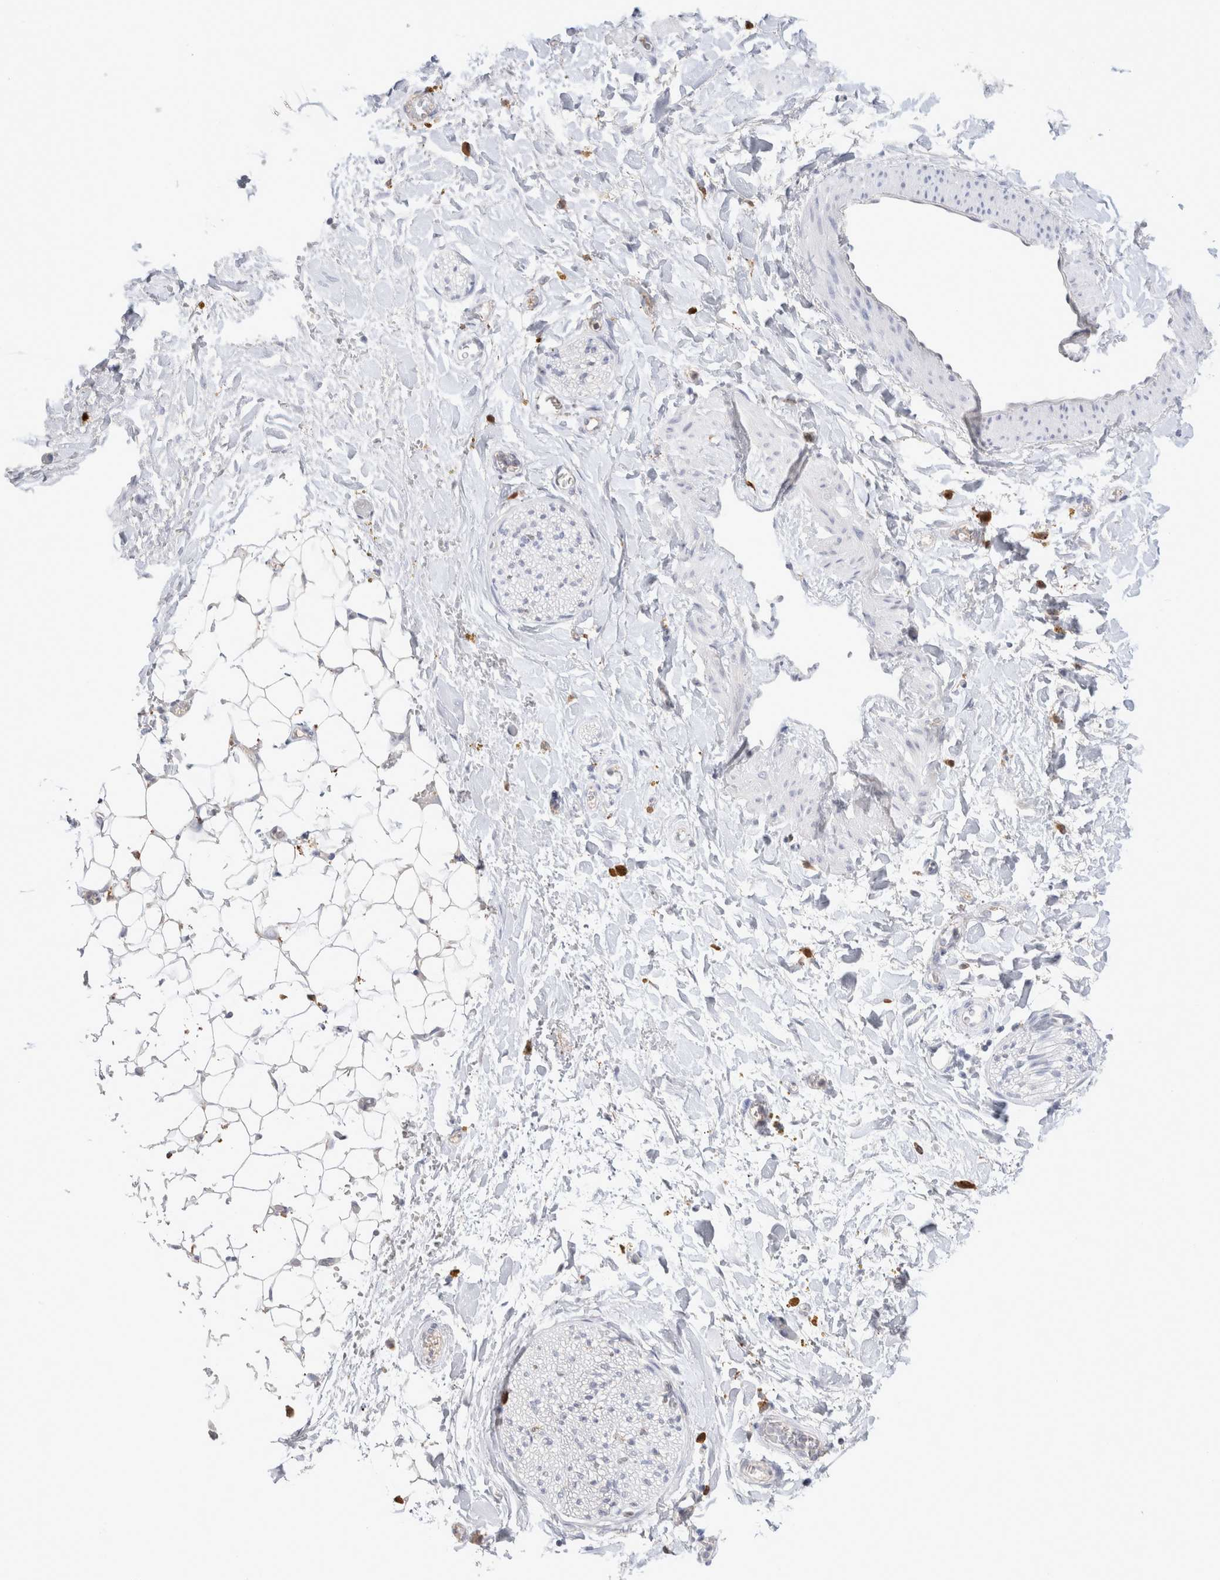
{"staining": {"intensity": "negative", "quantity": "none", "location": "none"}, "tissue": "adipose tissue", "cell_type": "Adipocytes", "image_type": "normal", "snomed": [{"axis": "morphology", "description": "Normal tissue, NOS"}, {"axis": "topography", "description": "Kidney"}, {"axis": "topography", "description": "Peripheral nerve tissue"}], "caption": "Adipose tissue stained for a protein using IHC displays no staining adipocytes.", "gene": "HPGDS", "patient": {"sex": "male", "age": 7}}